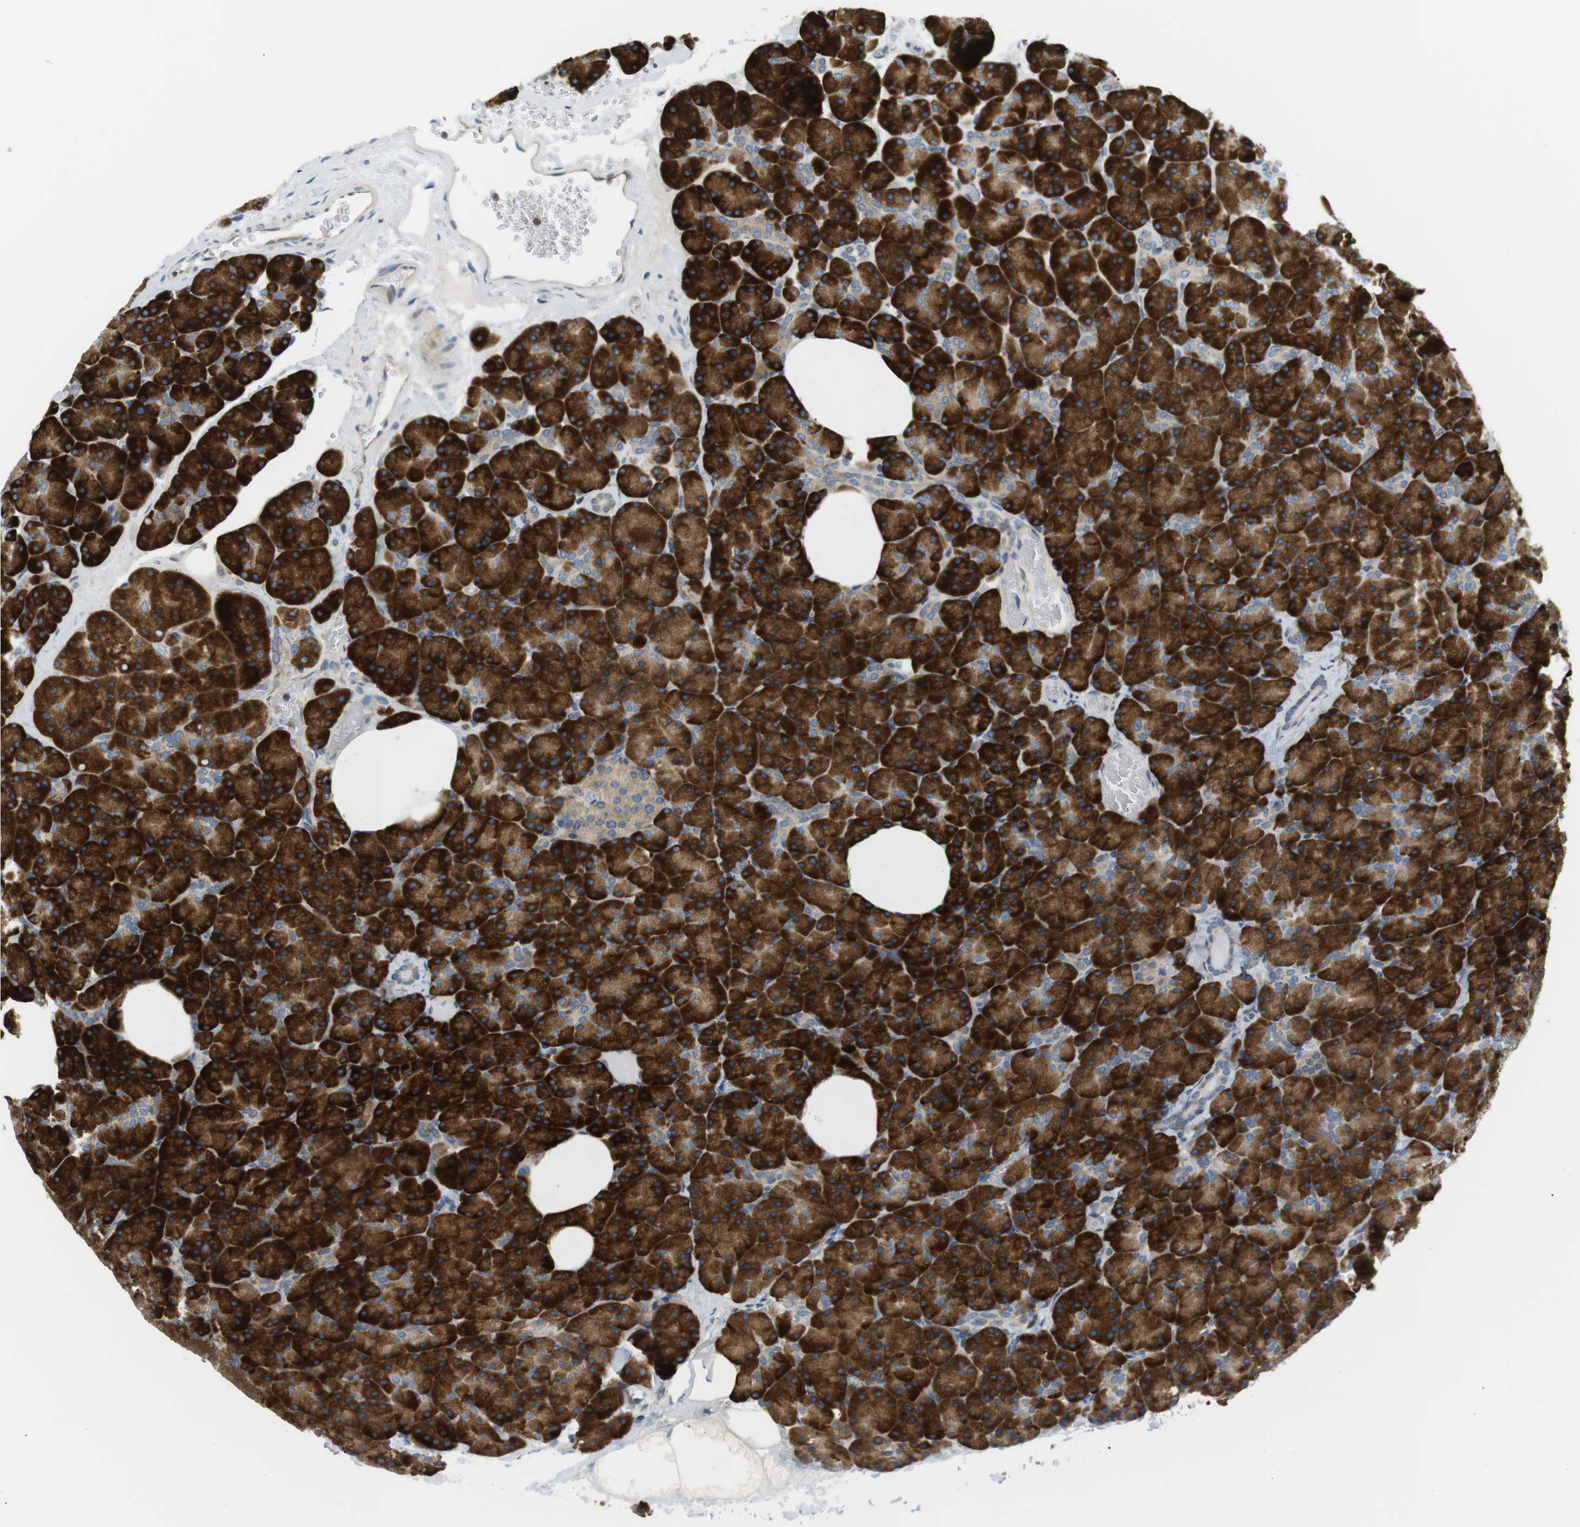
{"staining": {"intensity": "strong", "quantity": ">75%", "location": "cytoplasmic/membranous"}, "tissue": "pancreas", "cell_type": "Exocrine glandular cells", "image_type": "normal", "snomed": [{"axis": "morphology", "description": "Normal tissue, NOS"}, {"axis": "topography", "description": "Pancreas"}], "caption": "Pancreas stained with immunohistochemistry (IHC) demonstrates strong cytoplasmic/membranous positivity in approximately >75% of exocrine glandular cells. Using DAB (brown) and hematoxylin (blue) stains, captured at high magnification using brightfield microscopy.", "gene": "TMEM200A", "patient": {"sex": "female", "age": 35}}